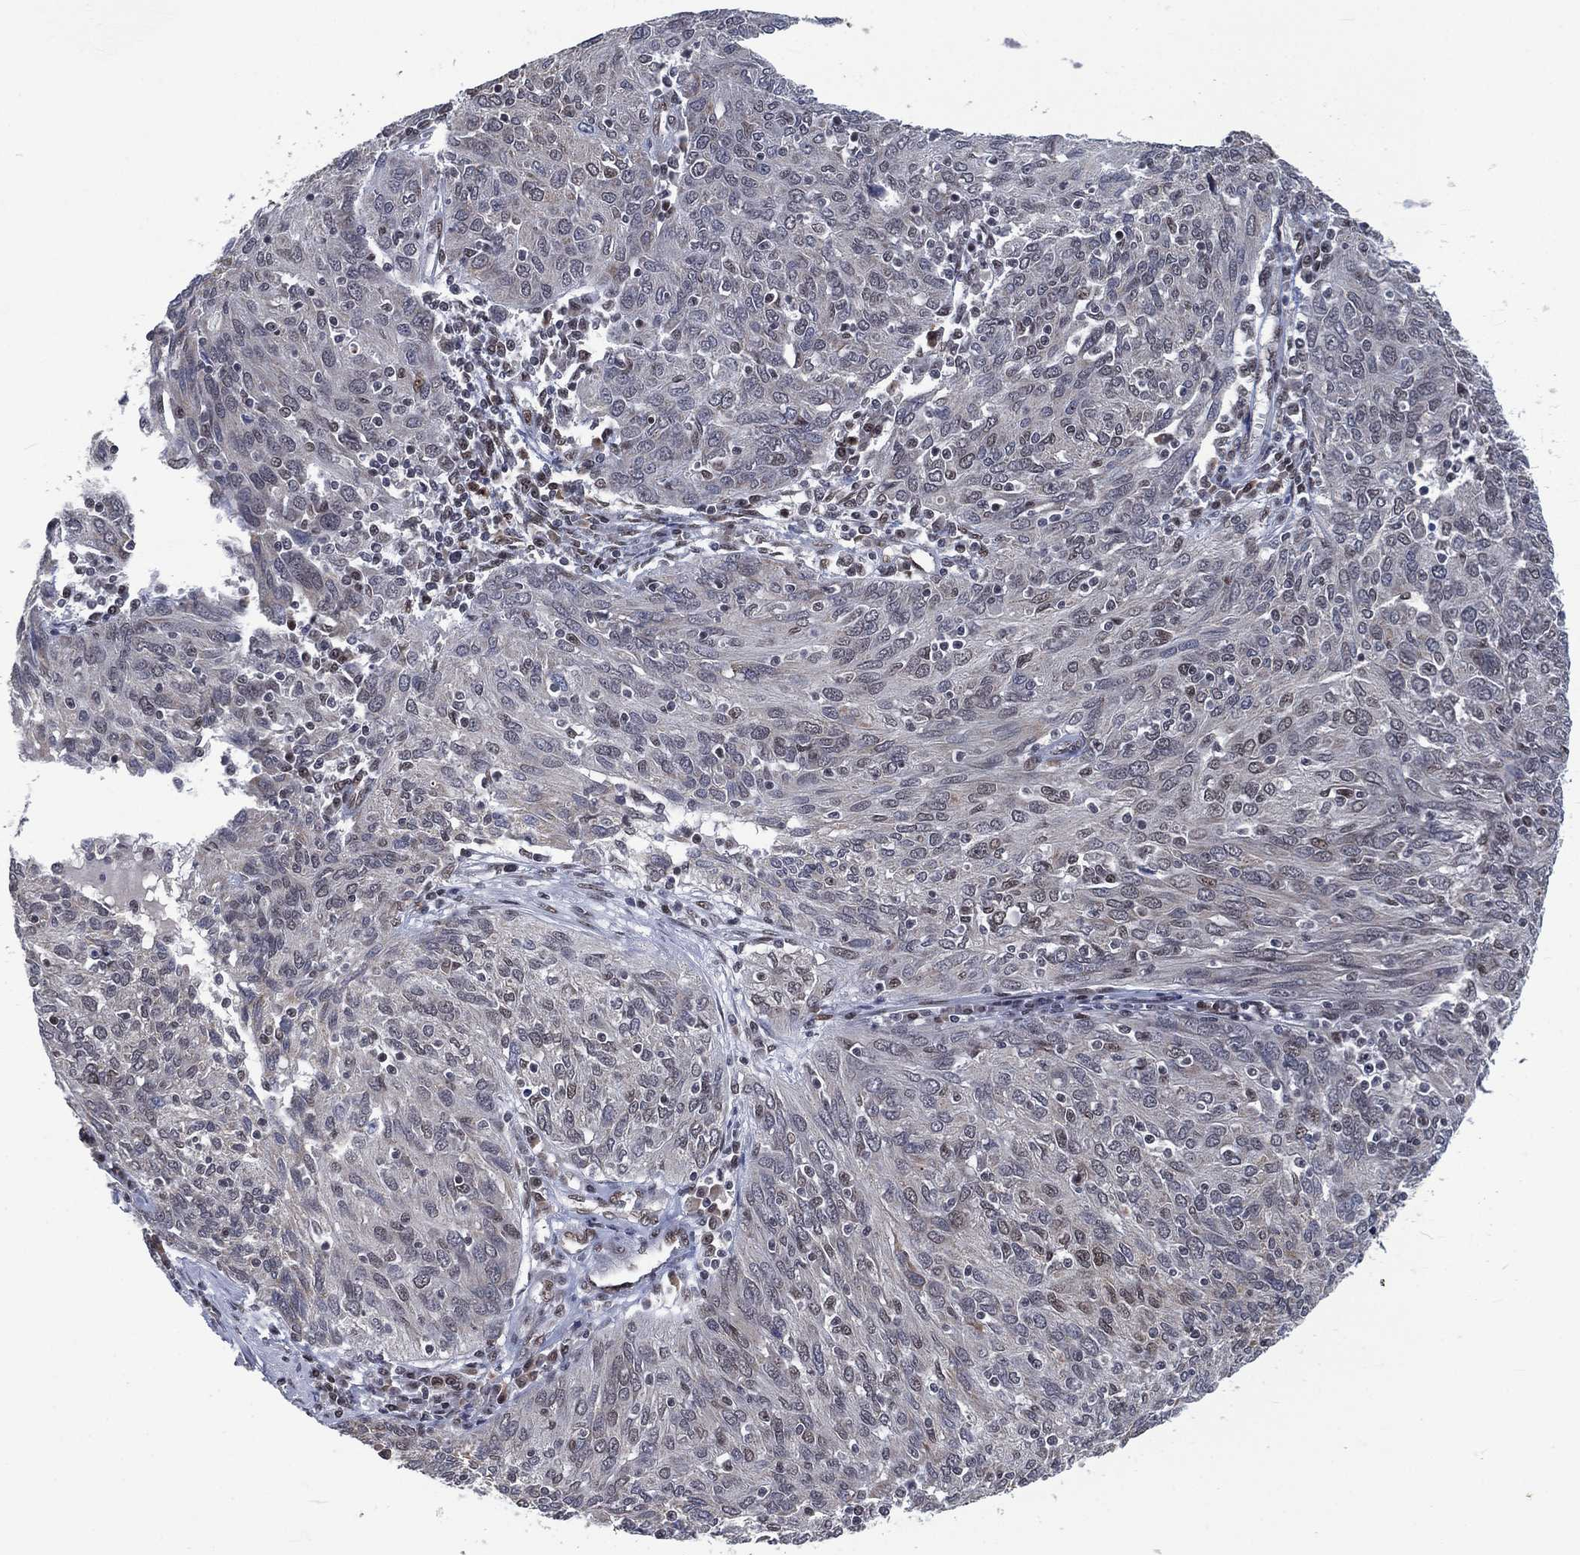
{"staining": {"intensity": "negative", "quantity": "none", "location": "none"}, "tissue": "ovarian cancer", "cell_type": "Tumor cells", "image_type": "cancer", "snomed": [{"axis": "morphology", "description": "Carcinoma, endometroid"}, {"axis": "topography", "description": "Ovary"}], "caption": "This is an immunohistochemistry histopathology image of human ovarian cancer (endometroid carcinoma). There is no expression in tumor cells.", "gene": "YLPM1", "patient": {"sex": "female", "age": 50}}